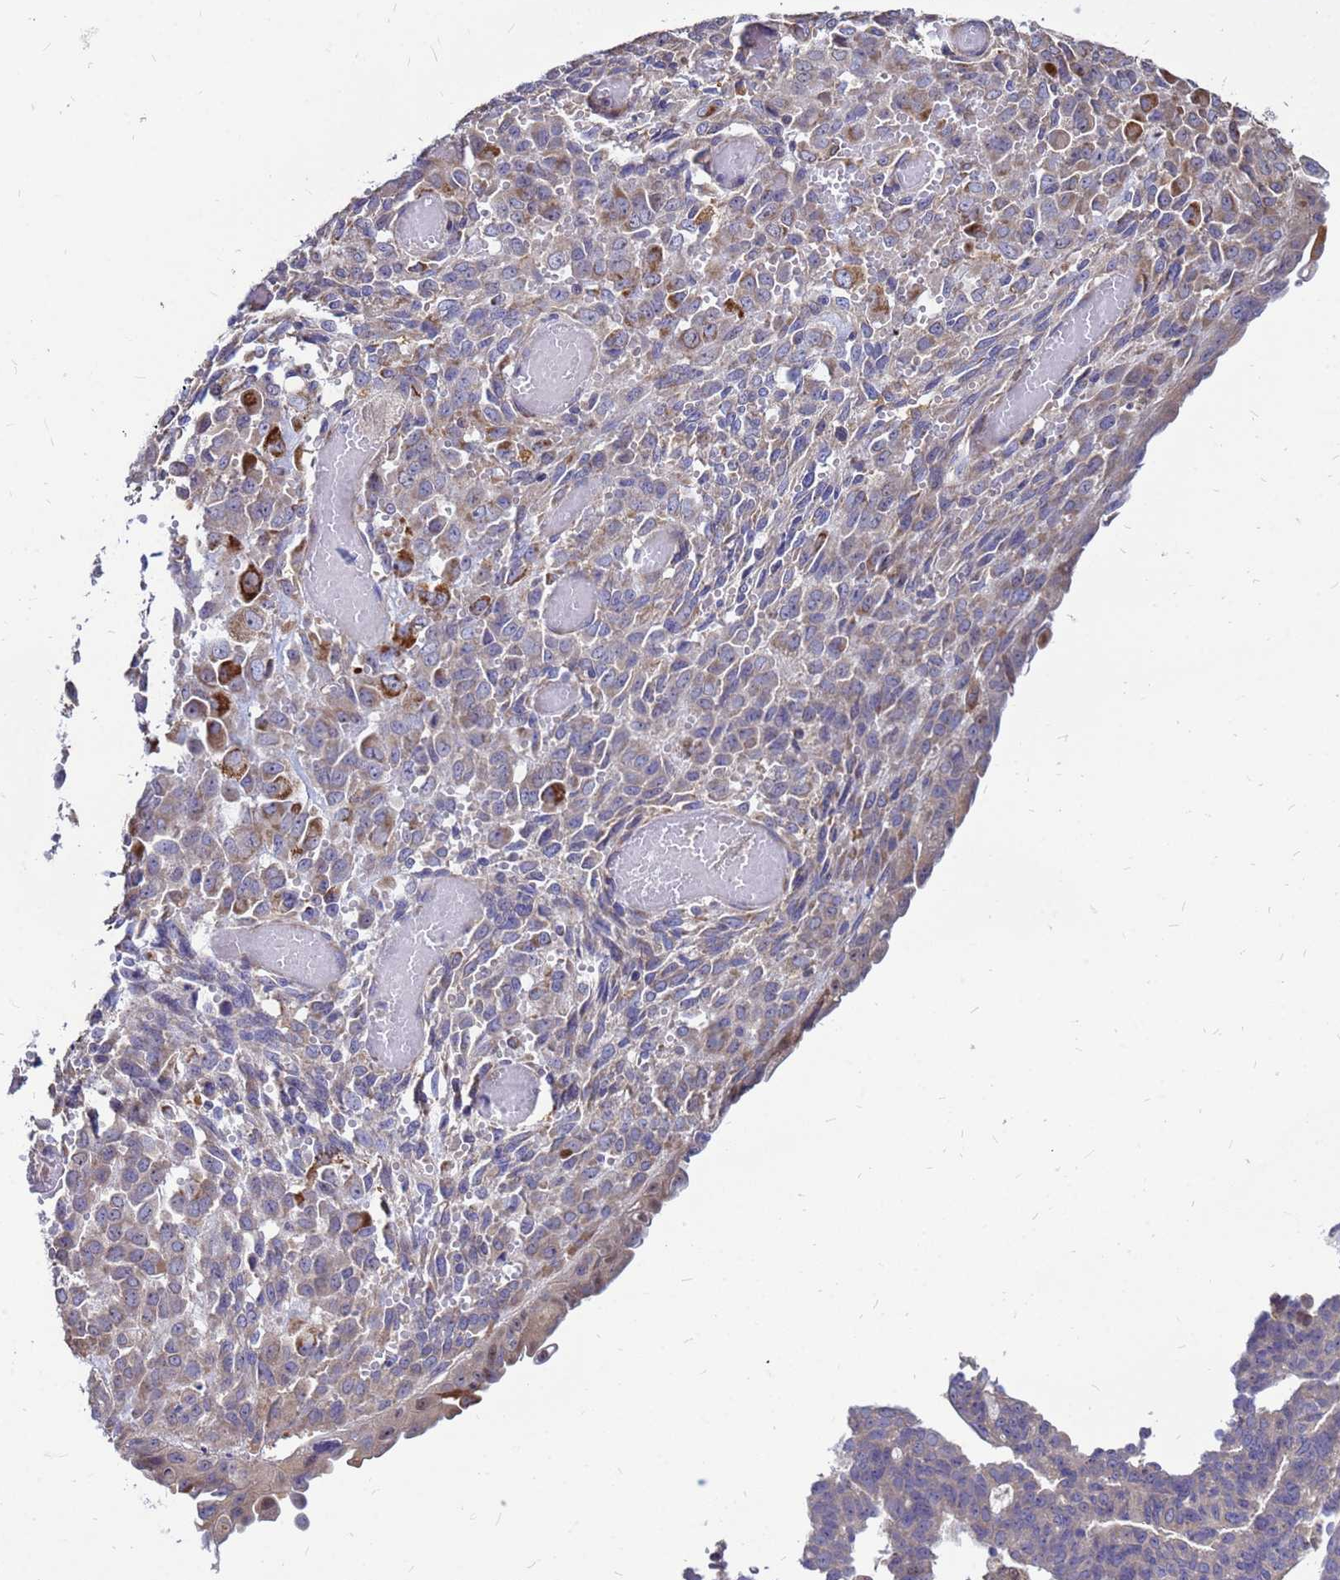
{"staining": {"intensity": "moderate", "quantity": "<25%", "location": "cytoplasmic/membranous"}, "tissue": "endometrial cancer", "cell_type": "Tumor cells", "image_type": "cancer", "snomed": [{"axis": "morphology", "description": "Adenocarcinoma, NOS"}, {"axis": "topography", "description": "Endometrium"}], "caption": "Adenocarcinoma (endometrial) stained with a protein marker exhibits moderate staining in tumor cells.", "gene": "MOB2", "patient": {"sex": "female", "age": 32}}